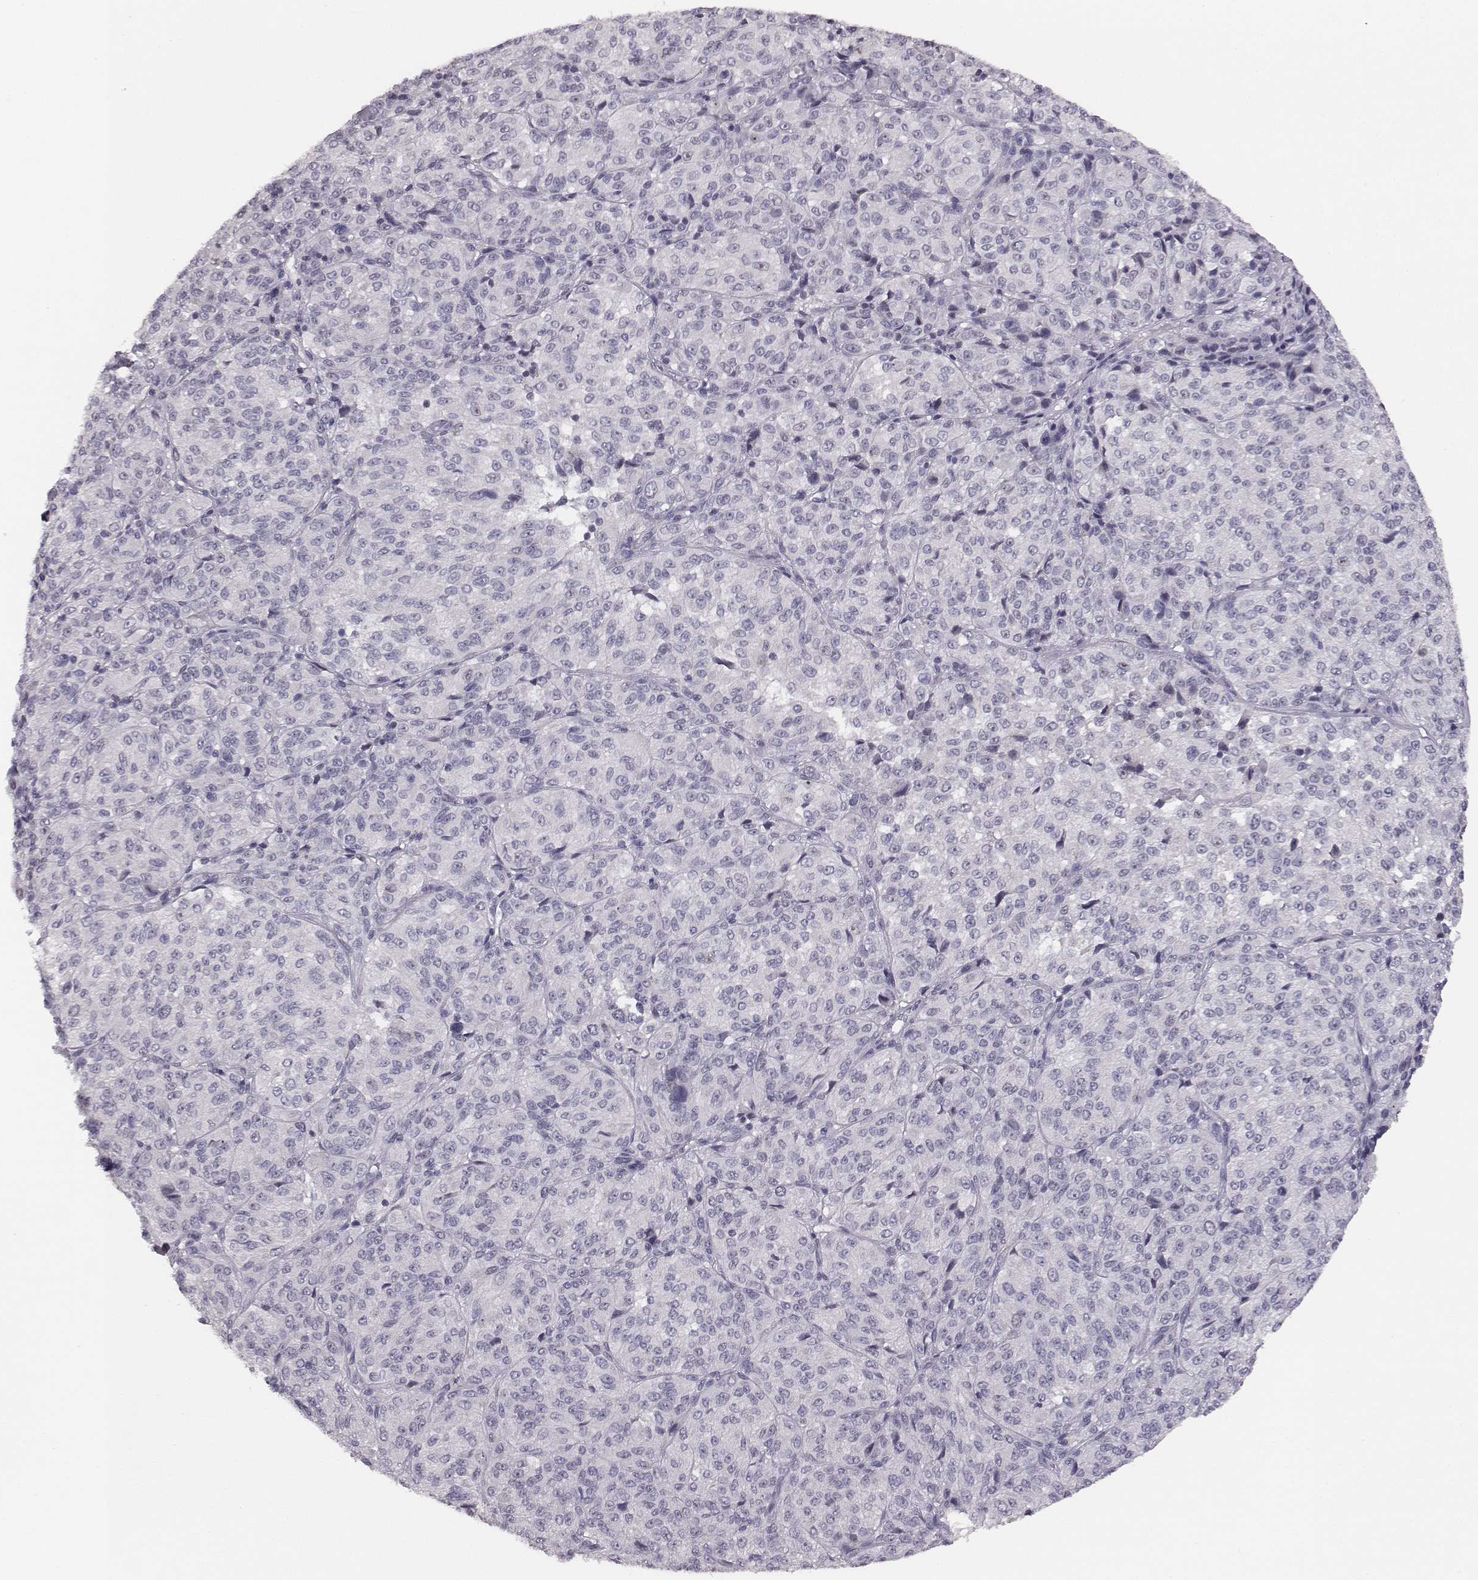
{"staining": {"intensity": "negative", "quantity": "none", "location": "none"}, "tissue": "melanoma", "cell_type": "Tumor cells", "image_type": "cancer", "snomed": [{"axis": "morphology", "description": "Malignant melanoma, Metastatic site"}, {"axis": "topography", "description": "Brain"}], "caption": "Immunohistochemical staining of melanoma exhibits no significant positivity in tumor cells.", "gene": "NIFK", "patient": {"sex": "female", "age": 56}}